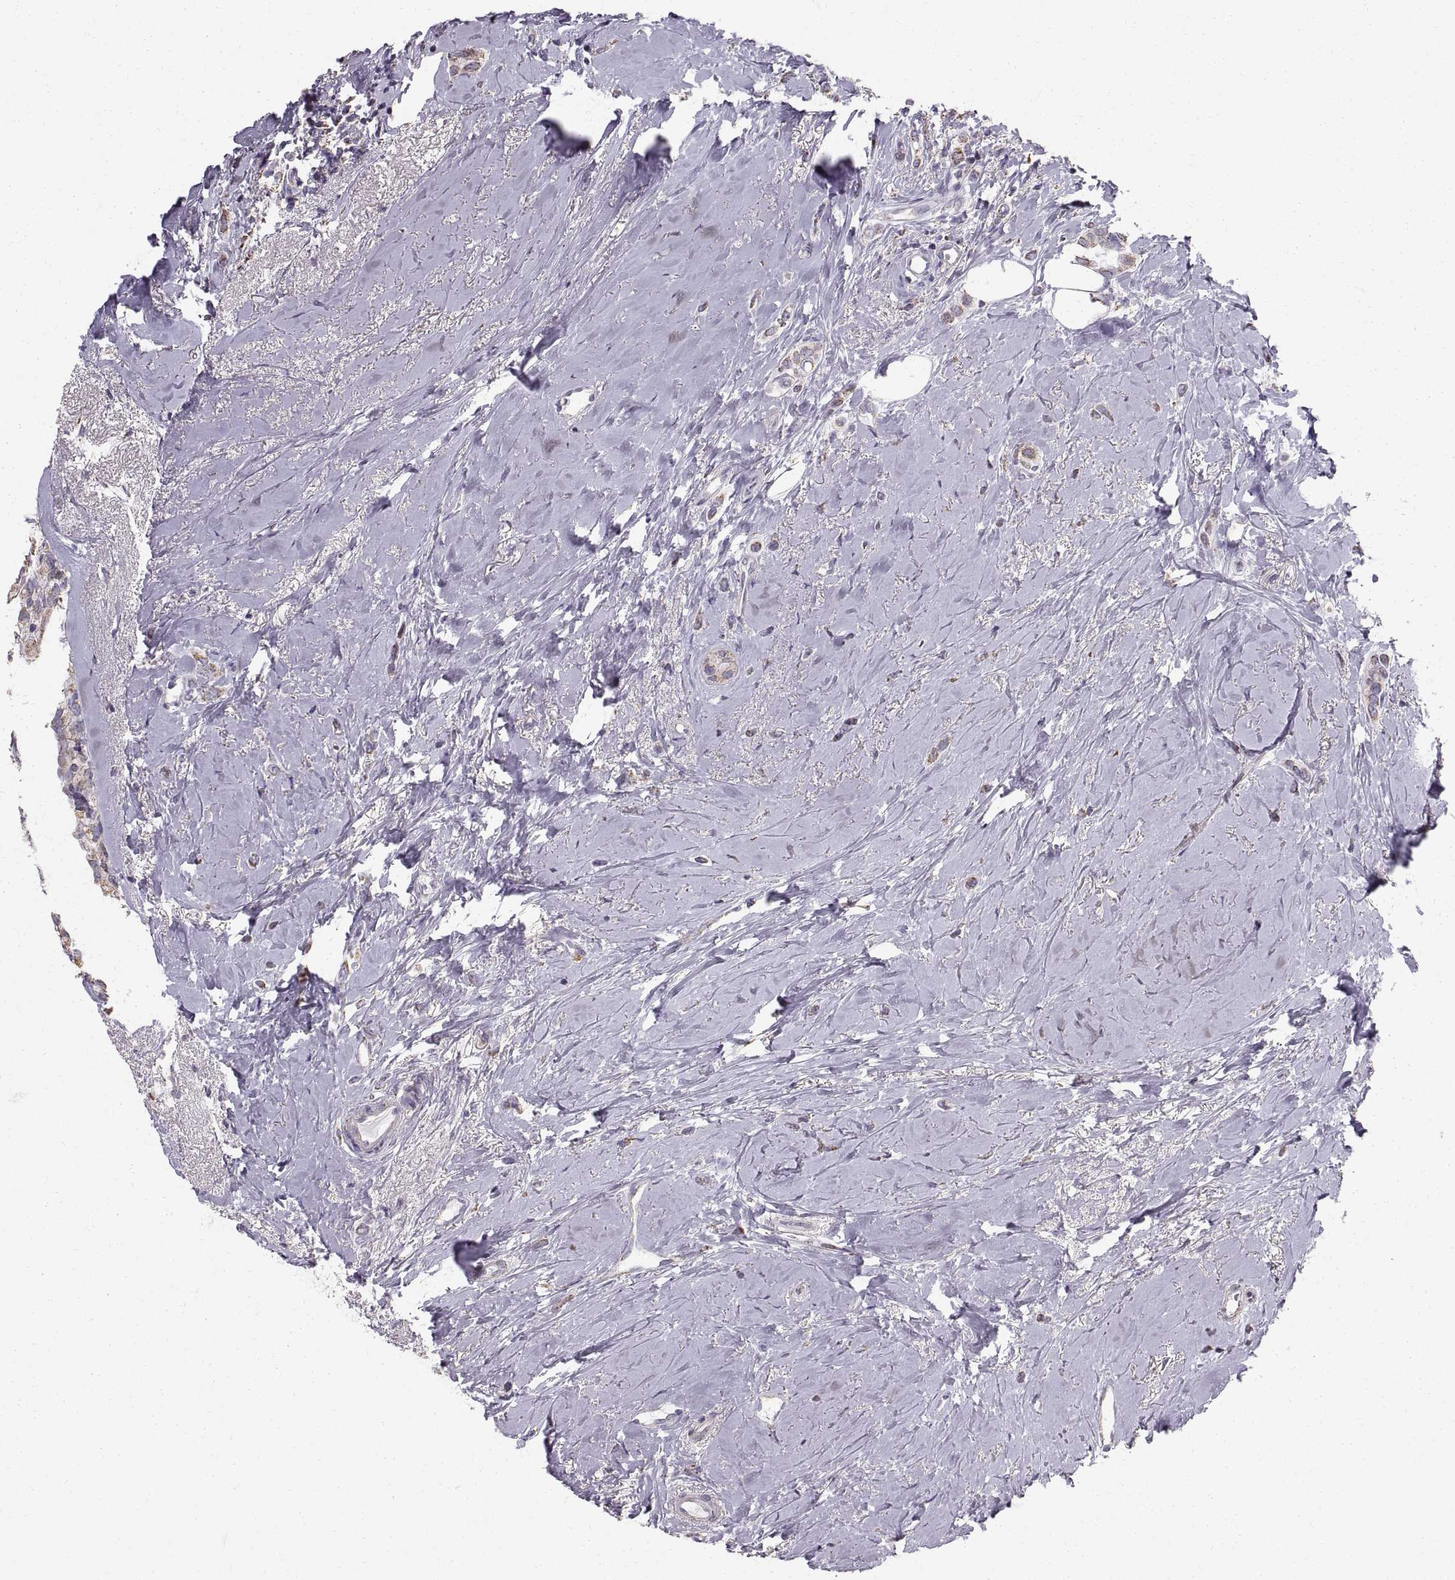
{"staining": {"intensity": "moderate", "quantity": ">75%", "location": "cytoplasmic/membranous"}, "tissue": "breast cancer", "cell_type": "Tumor cells", "image_type": "cancer", "snomed": [{"axis": "morphology", "description": "Lobular carcinoma"}, {"axis": "topography", "description": "Breast"}], "caption": "About >75% of tumor cells in breast cancer (lobular carcinoma) reveal moderate cytoplasmic/membranous protein staining as visualized by brown immunohistochemical staining.", "gene": "STMND1", "patient": {"sex": "female", "age": 66}}